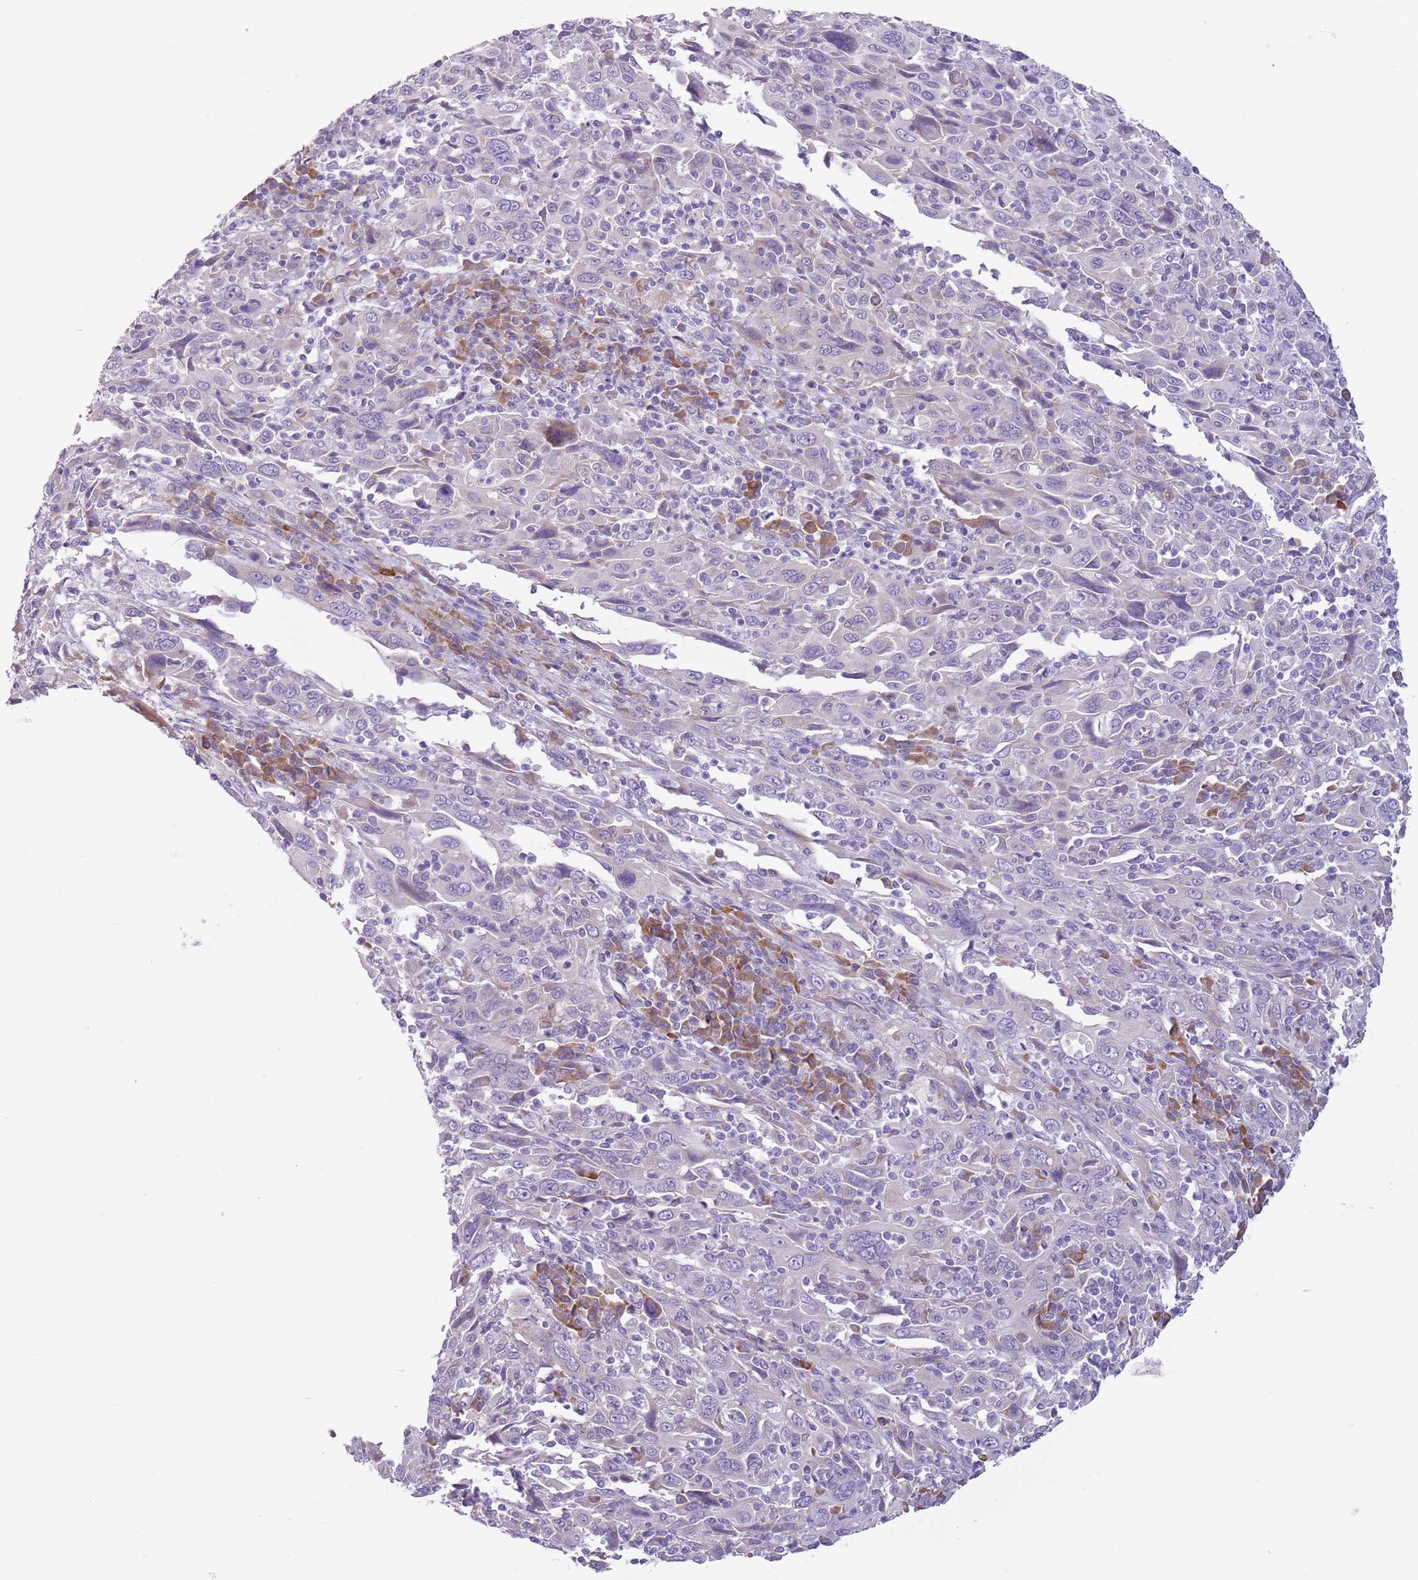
{"staining": {"intensity": "negative", "quantity": "none", "location": "none"}, "tissue": "cervical cancer", "cell_type": "Tumor cells", "image_type": "cancer", "snomed": [{"axis": "morphology", "description": "Squamous cell carcinoma, NOS"}, {"axis": "topography", "description": "Cervix"}], "caption": "The image exhibits no staining of tumor cells in squamous cell carcinoma (cervical).", "gene": "HYOU1", "patient": {"sex": "female", "age": 46}}